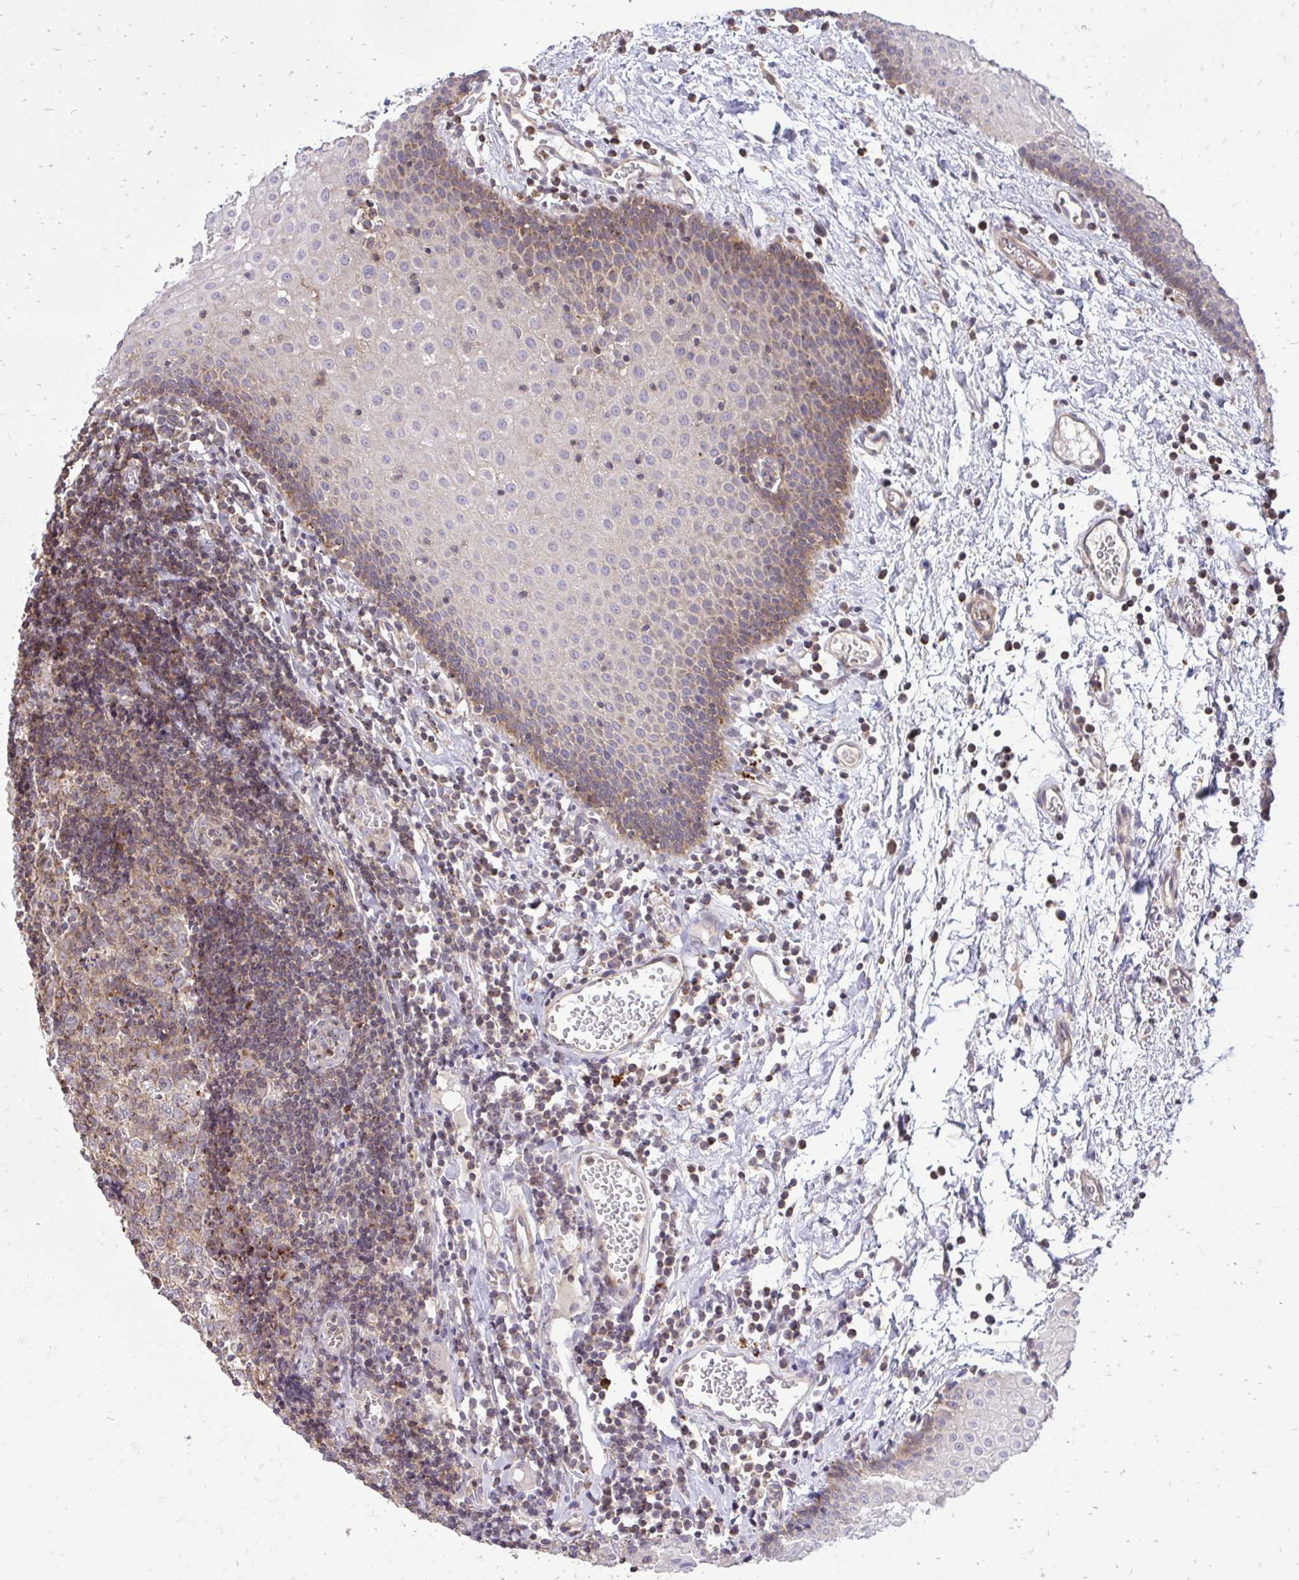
{"staining": {"intensity": "moderate", "quantity": "25%-75%", "location": "cytoplasmic/membranous"}, "tissue": "oral mucosa", "cell_type": "Squamous epithelial cells", "image_type": "normal", "snomed": [{"axis": "morphology", "description": "Normal tissue, NOS"}, {"axis": "morphology", "description": "Squamous cell carcinoma, NOS"}, {"axis": "topography", "description": "Oral tissue"}, {"axis": "topography", "description": "Head-Neck"}], "caption": "Protein staining reveals moderate cytoplasmic/membranous staining in about 25%-75% of squamous epithelial cells in normal oral mucosa.", "gene": "SLC7A5", "patient": {"sex": "male", "age": 58}}